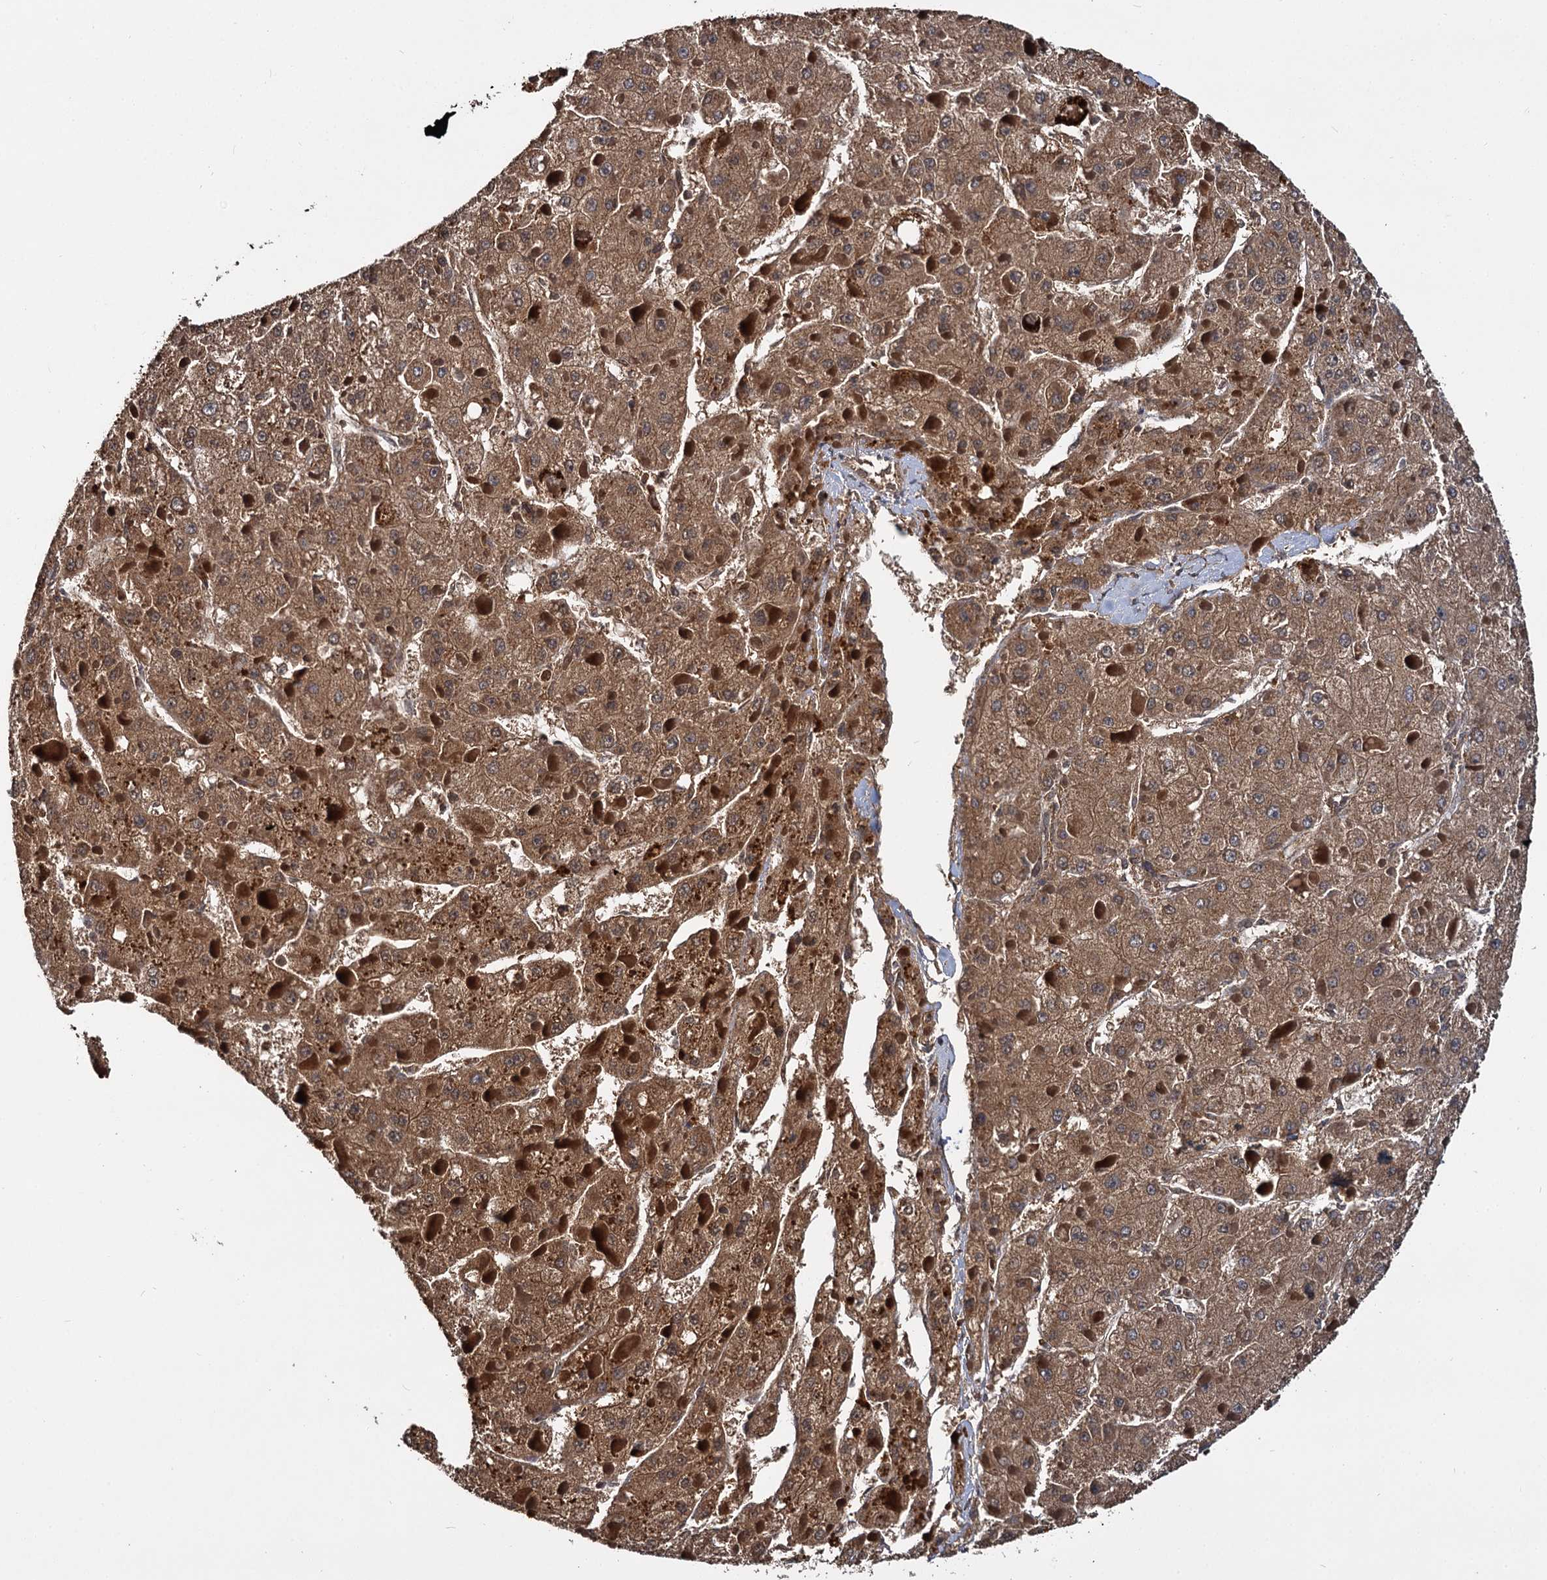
{"staining": {"intensity": "moderate", "quantity": ">75%", "location": "cytoplasmic/membranous"}, "tissue": "liver cancer", "cell_type": "Tumor cells", "image_type": "cancer", "snomed": [{"axis": "morphology", "description": "Carcinoma, Hepatocellular, NOS"}, {"axis": "topography", "description": "Liver"}], "caption": "IHC (DAB (3,3'-diaminobenzidine)) staining of liver cancer (hepatocellular carcinoma) exhibits moderate cytoplasmic/membranous protein positivity in about >75% of tumor cells.", "gene": "MBD6", "patient": {"sex": "female", "age": 73}}